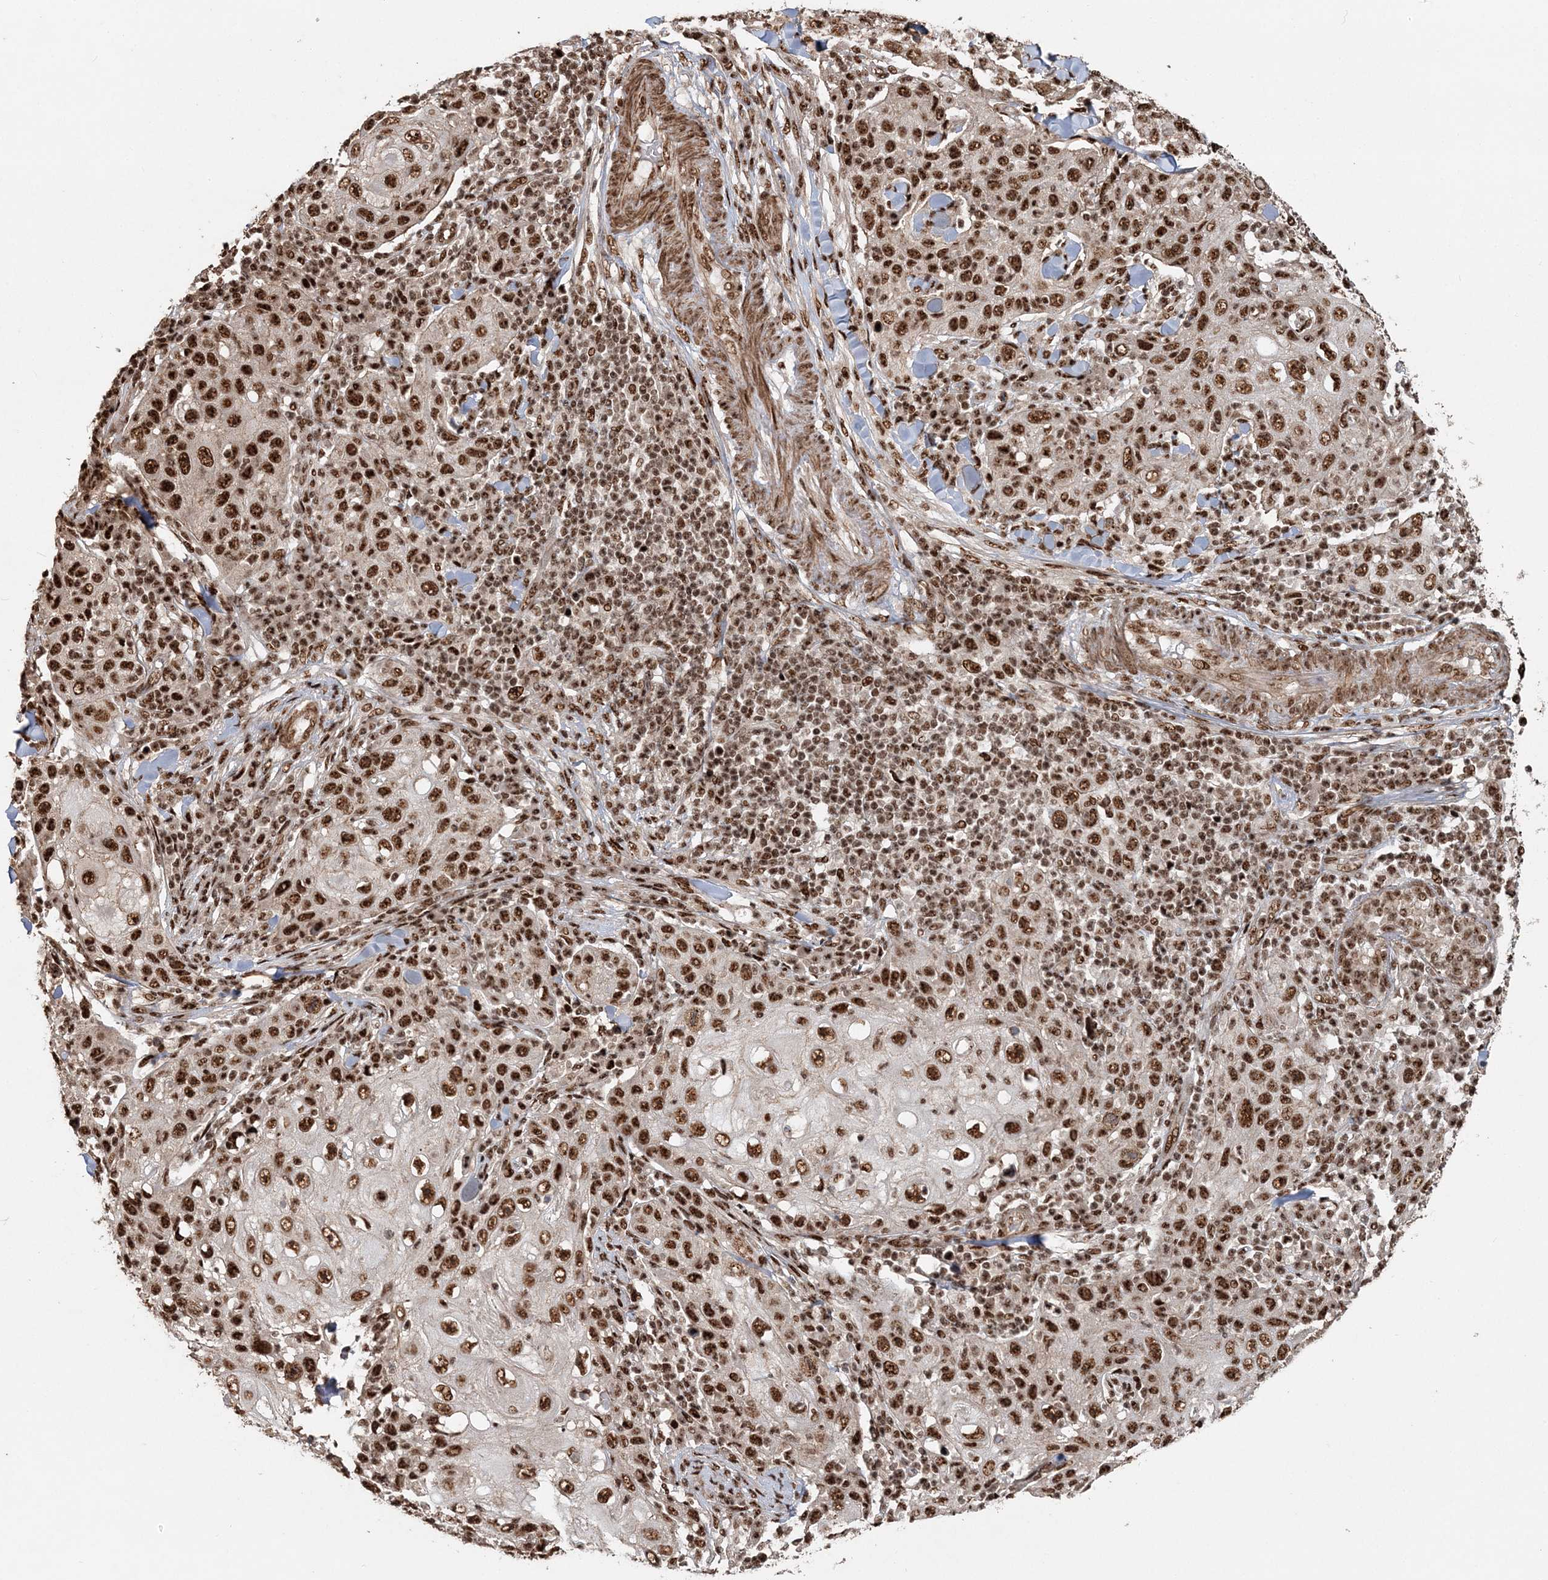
{"staining": {"intensity": "strong", "quantity": ">75%", "location": "nuclear"}, "tissue": "skin cancer", "cell_type": "Tumor cells", "image_type": "cancer", "snomed": [{"axis": "morphology", "description": "Squamous cell carcinoma, NOS"}, {"axis": "topography", "description": "Skin"}], "caption": "Immunohistochemistry staining of skin cancer (squamous cell carcinoma), which shows high levels of strong nuclear positivity in about >75% of tumor cells indicating strong nuclear protein expression. The staining was performed using DAB (brown) for protein detection and nuclei were counterstained in hematoxylin (blue).", "gene": "EXOSC8", "patient": {"sex": "female", "age": 88}}